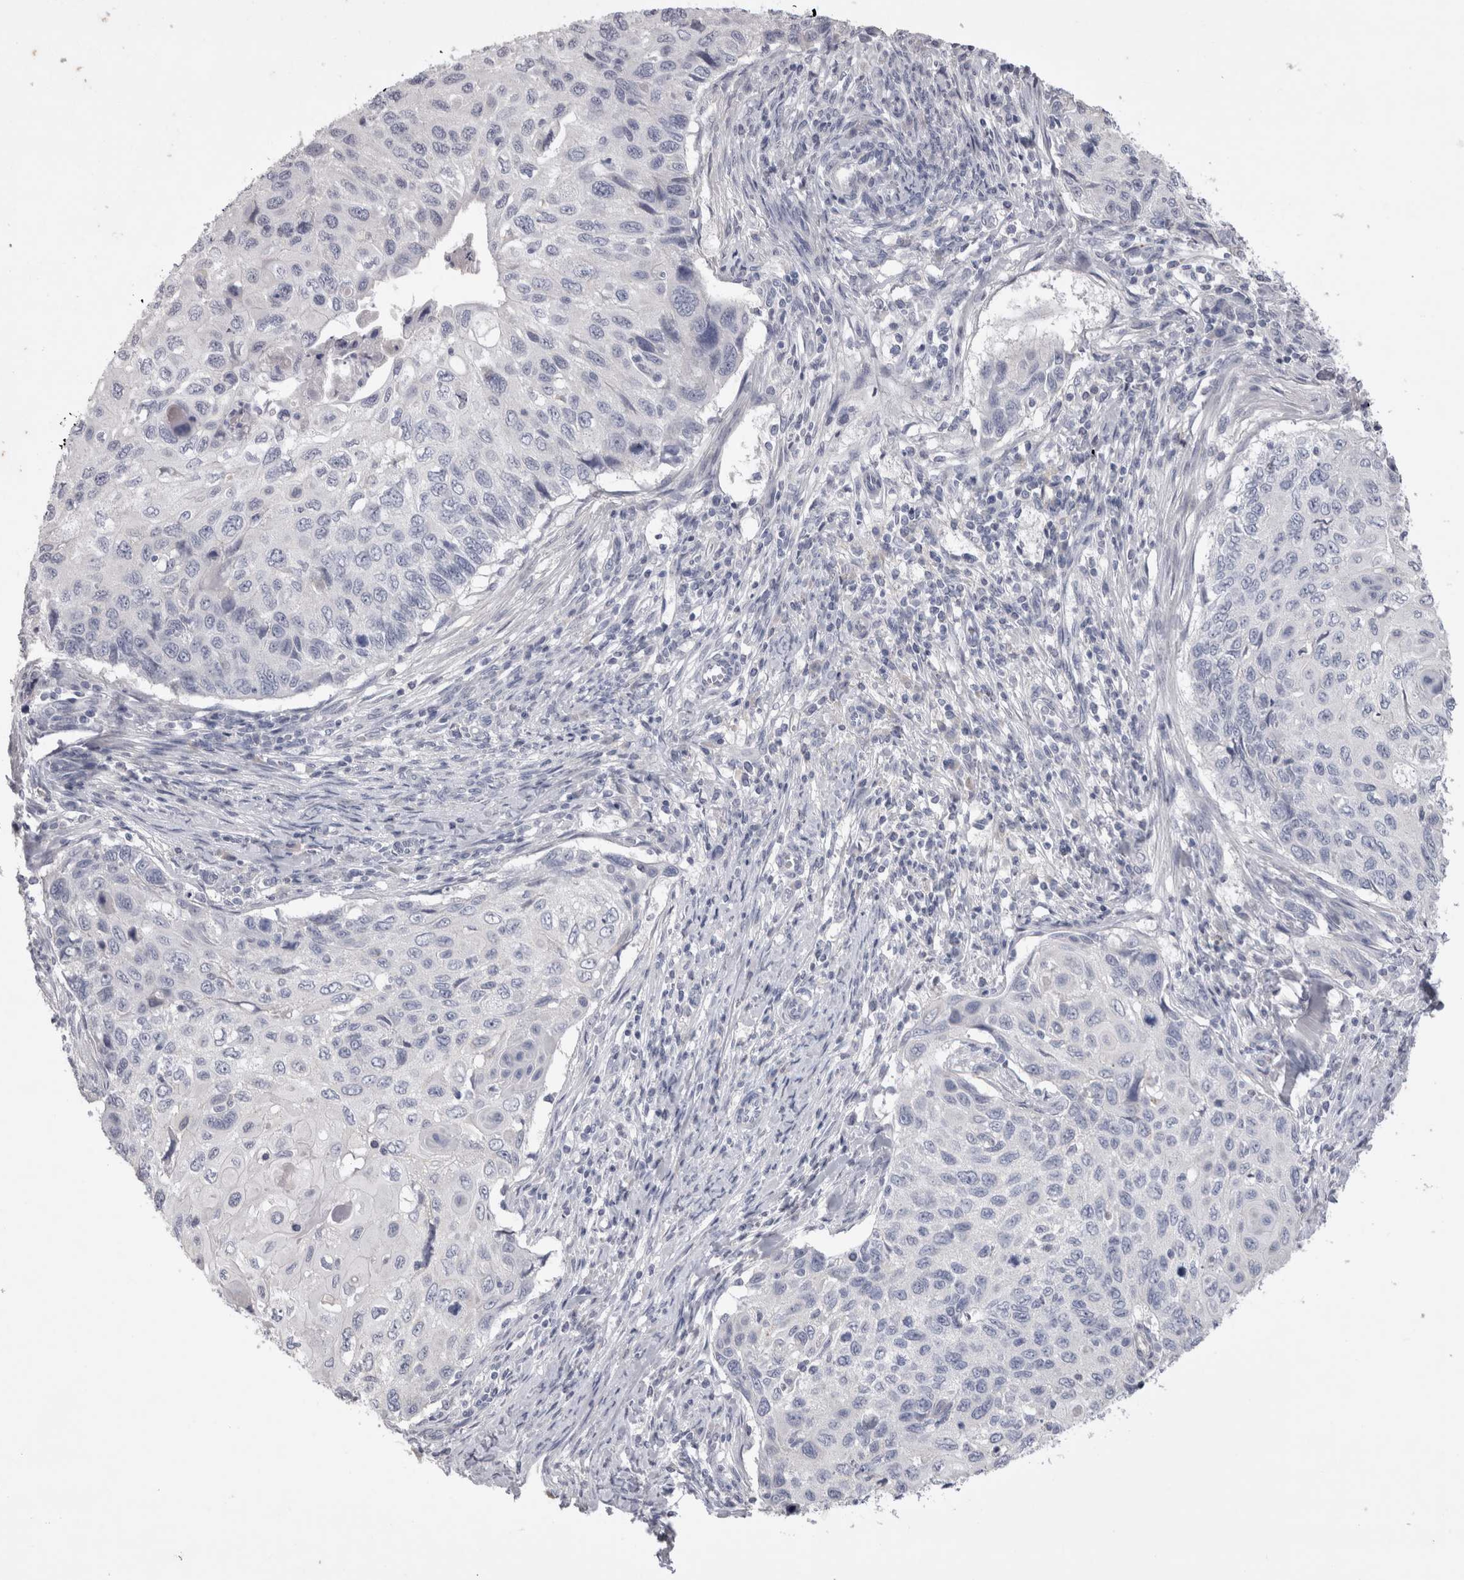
{"staining": {"intensity": "negative", "quantity": "none", "location": "none"}, "tissue": "cervical cancer", "cell_type": "Tumor cells", "image_type": "cancer", "snomed": [{"axis": "morphology", "description": "Squamous cell carcinoma, NOS"}, {"axis": "topography", "description": "Cervix"}], "caption": "Immunohistochemistry of human cervical cancer (squamous cell carcinoma) exhibits no expression in tumor cells.", "gene": "ADAM2", "patient": {"sex": "female", "age": 70}}